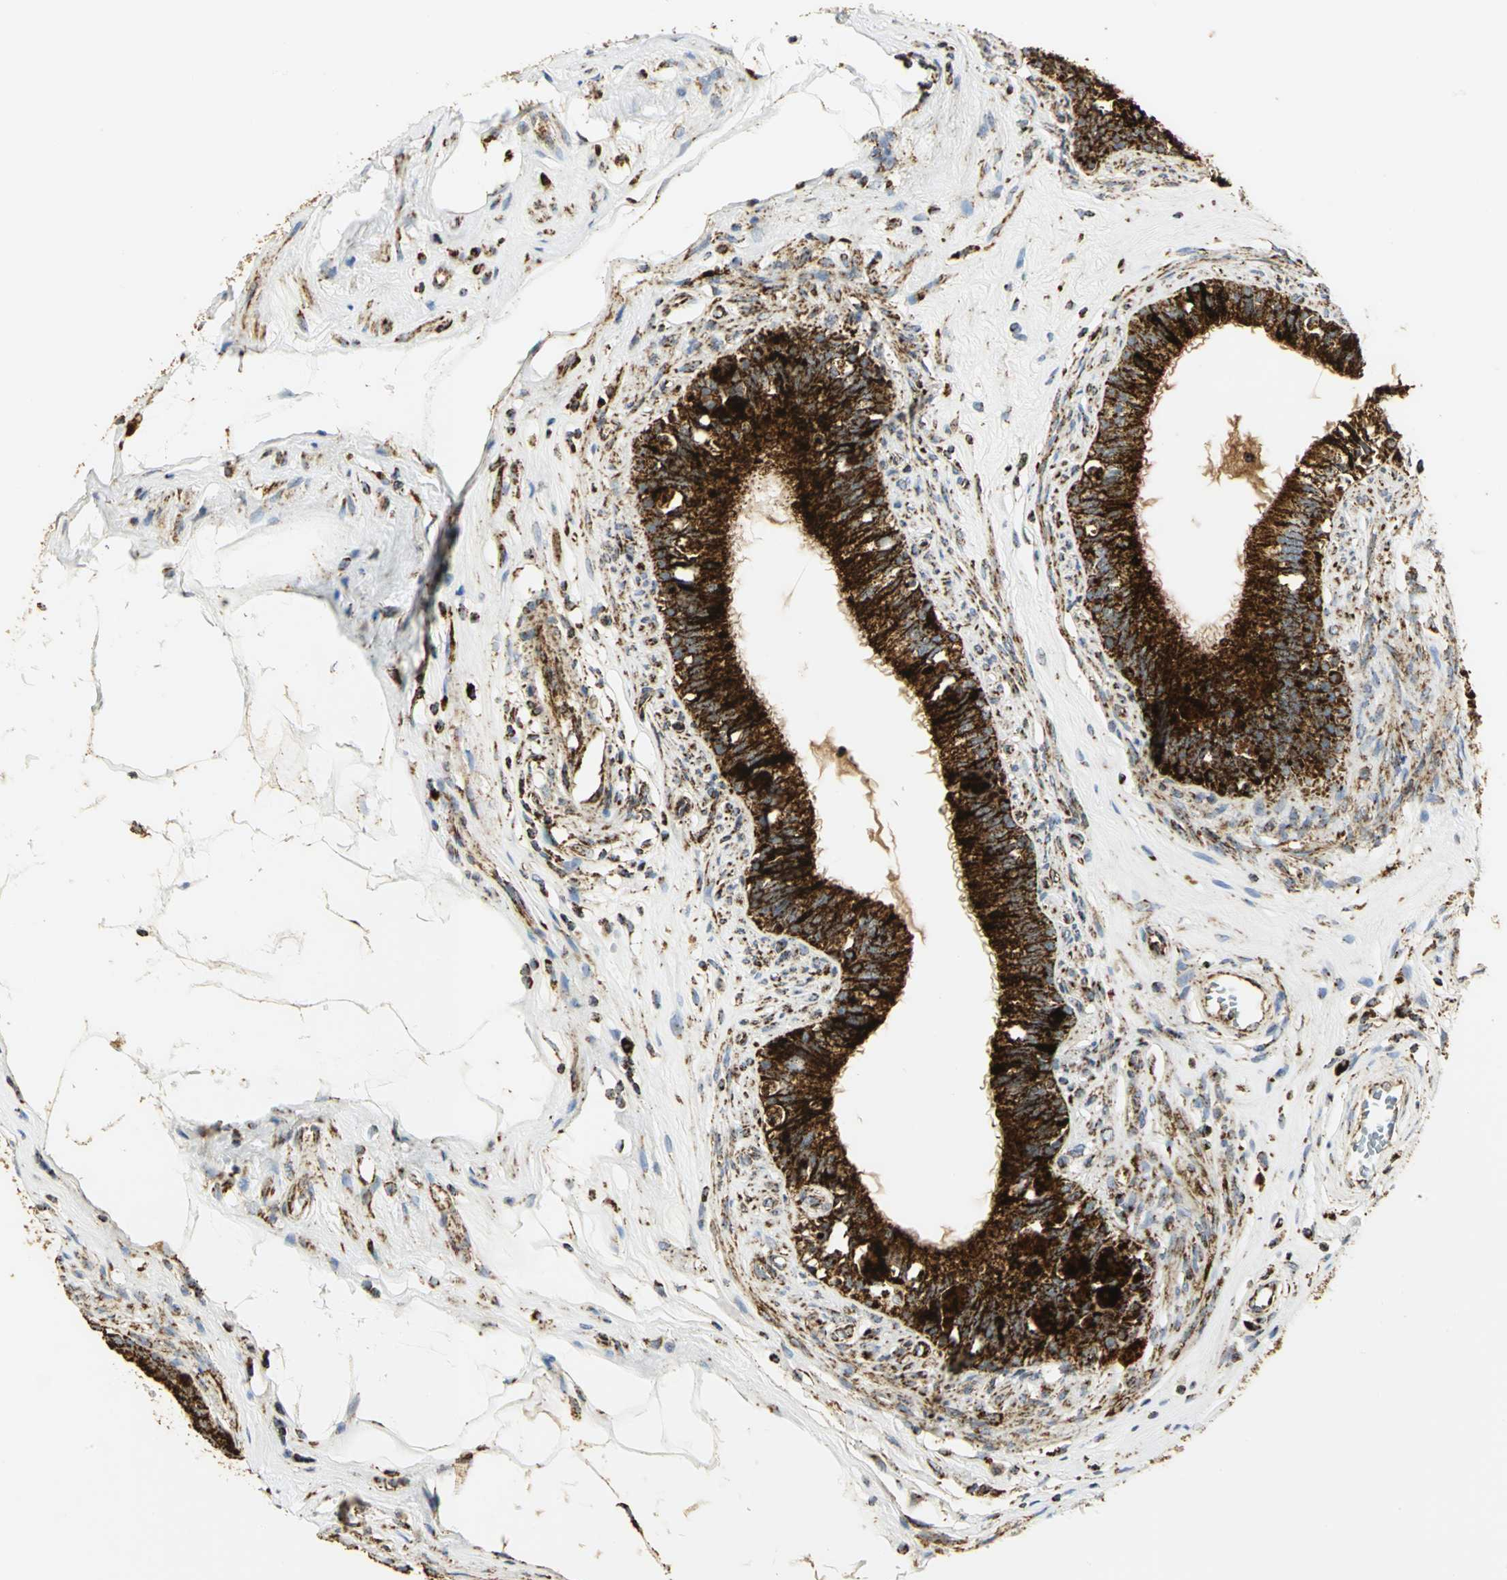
{"staining": {"intensity": "strong", "quantity": ">75%", "location": "cytoplasmic/membranous"}, "tissue": "epididymis", "cell_type": "Glandular cells", "image_type": "normal", "snomed": [{"axis": "morphology", "description": "Normal tissue, NOS"}, {"axis": "morphology", "description": "Inflammation, NOS"}, {"axis": "topography", "description": "Epididymis"}], "caption": "A high amount of strong cytoplasmic/membranous positivity is seen in approximately >75% of glandular cells in benign epididymis. (Brightfield microscopy of DAB IHC at high magnification).", "gene": "VDAC1", "patient": {"sex": "male", "age": 84}}